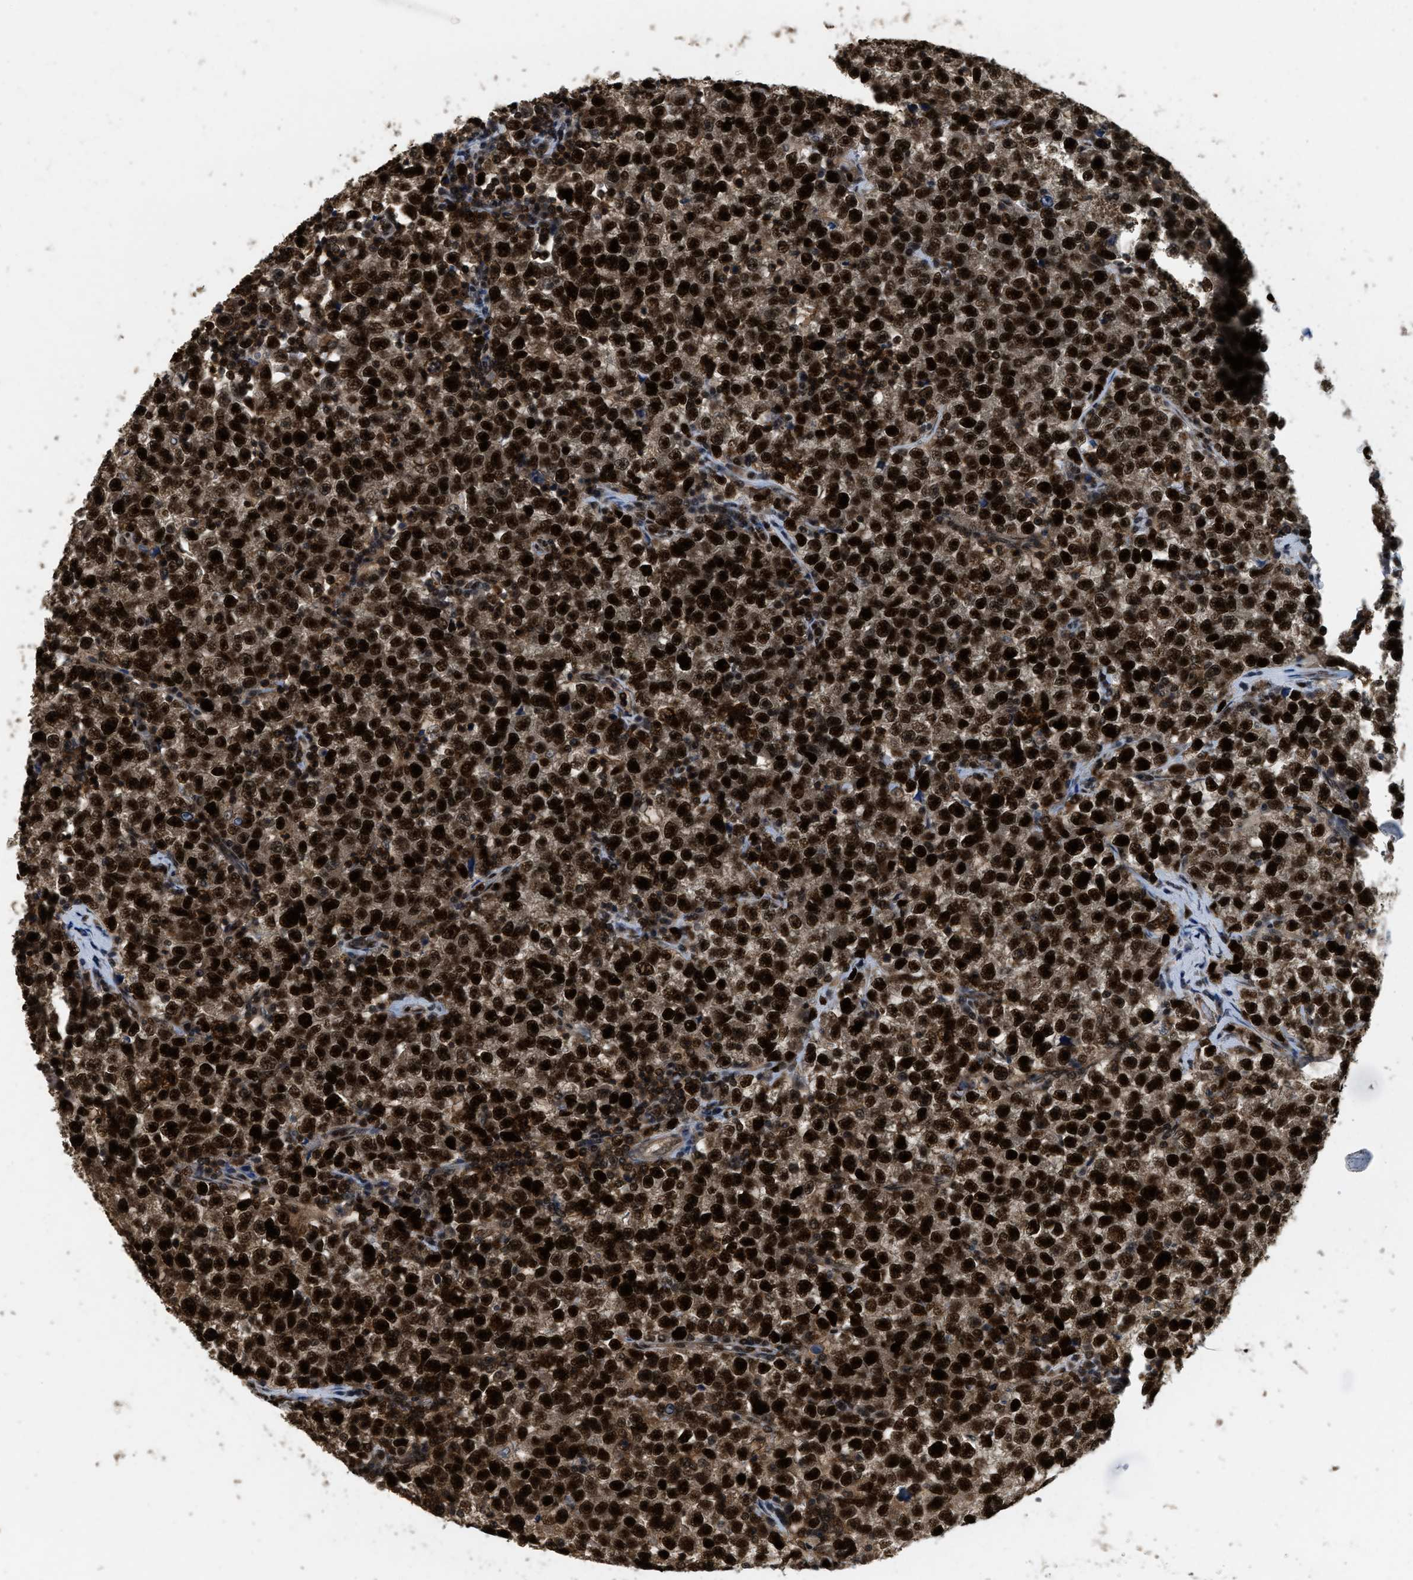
{"staining": {"intensity": "strong", "quantity": ">75%", "location": "cytoplasmic/membranous,nuclear"}, "tissue": "testis cancer", "cell_type": "Tumor cells", "image_type": "cancer", "snomed": [{"axis": "morphology", "description": "Seminoma, NOS"}, {"axis": "topography", "description": "Testis"}], "caption": "IHC staining of testis cancer, which shows high levels of strong cytoplasmic/membranous and nuclear positivity in approximately >75% of tumor cells indicating strong cytoplasmic/membranous and nuclear protein staining. The staining was performed using DAB (brown) for protein detection and nuclei were counterstained in hematoxylin (blue).", "gene": "ATF7IP", "patient": {"sex": "male", "age": 22}}